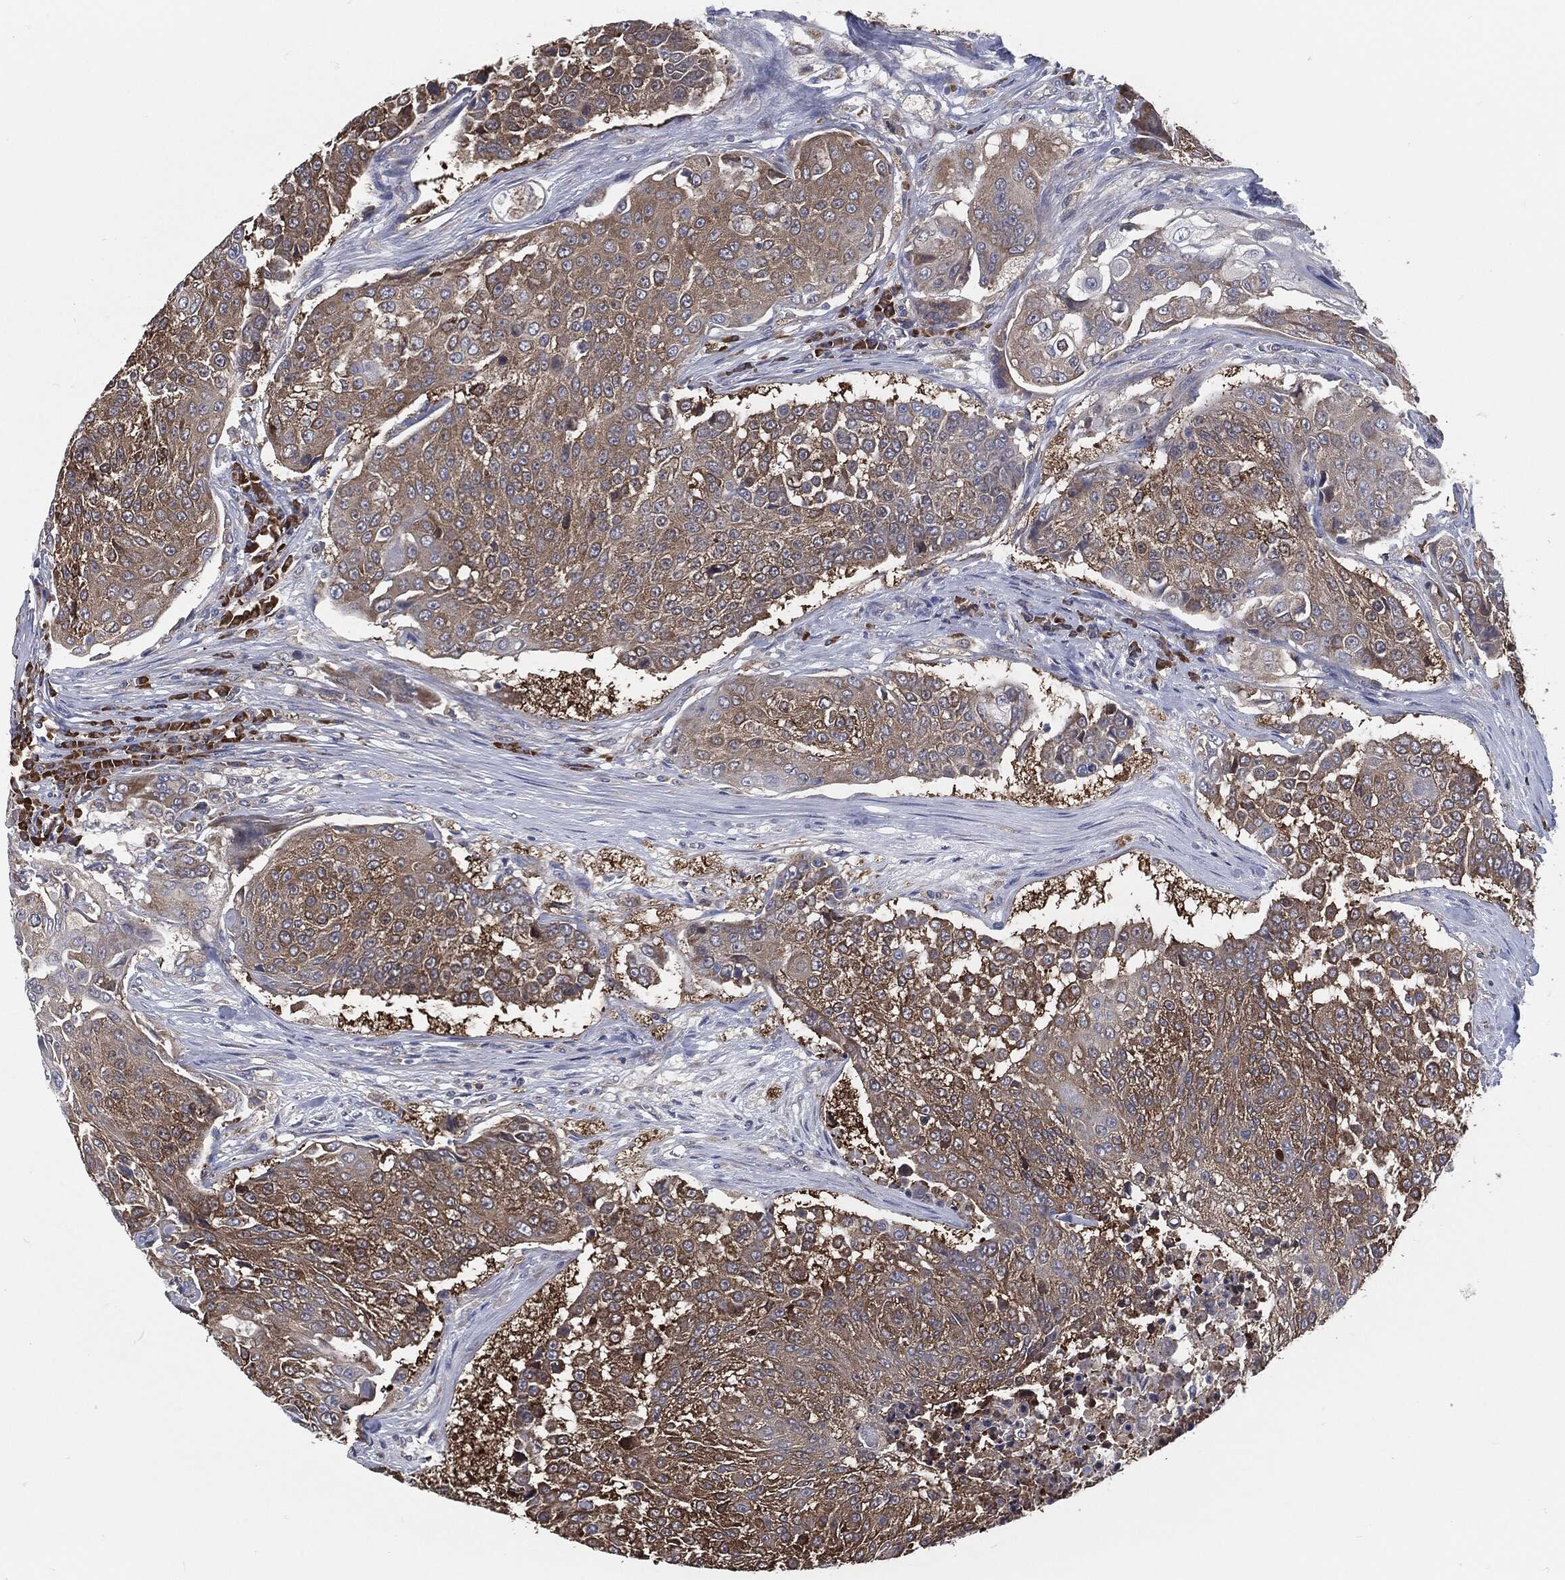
{"staining": {"intensity": "strong", "quantity": ">75%", "location": "cytoplasmic/membranous"}, "tissue": "urothelial cancer", "cell_type": "Tumor cells", "image_type": "cancer", "snomed": [{"axis": "morphology", "description": "Urothelial carcinoma, High grade"}, {"axis": "topography", "description": "Urinary bladder"}], "caption": "Urothelial cancer stained with DAB immunohistochemistry (IHC) displays high levels of strong cytoplasmic/membranous expression in approximately >75% of tumor cells.", "gene": "PRDX4", "patient": {"sex": "female", "age": 63}}